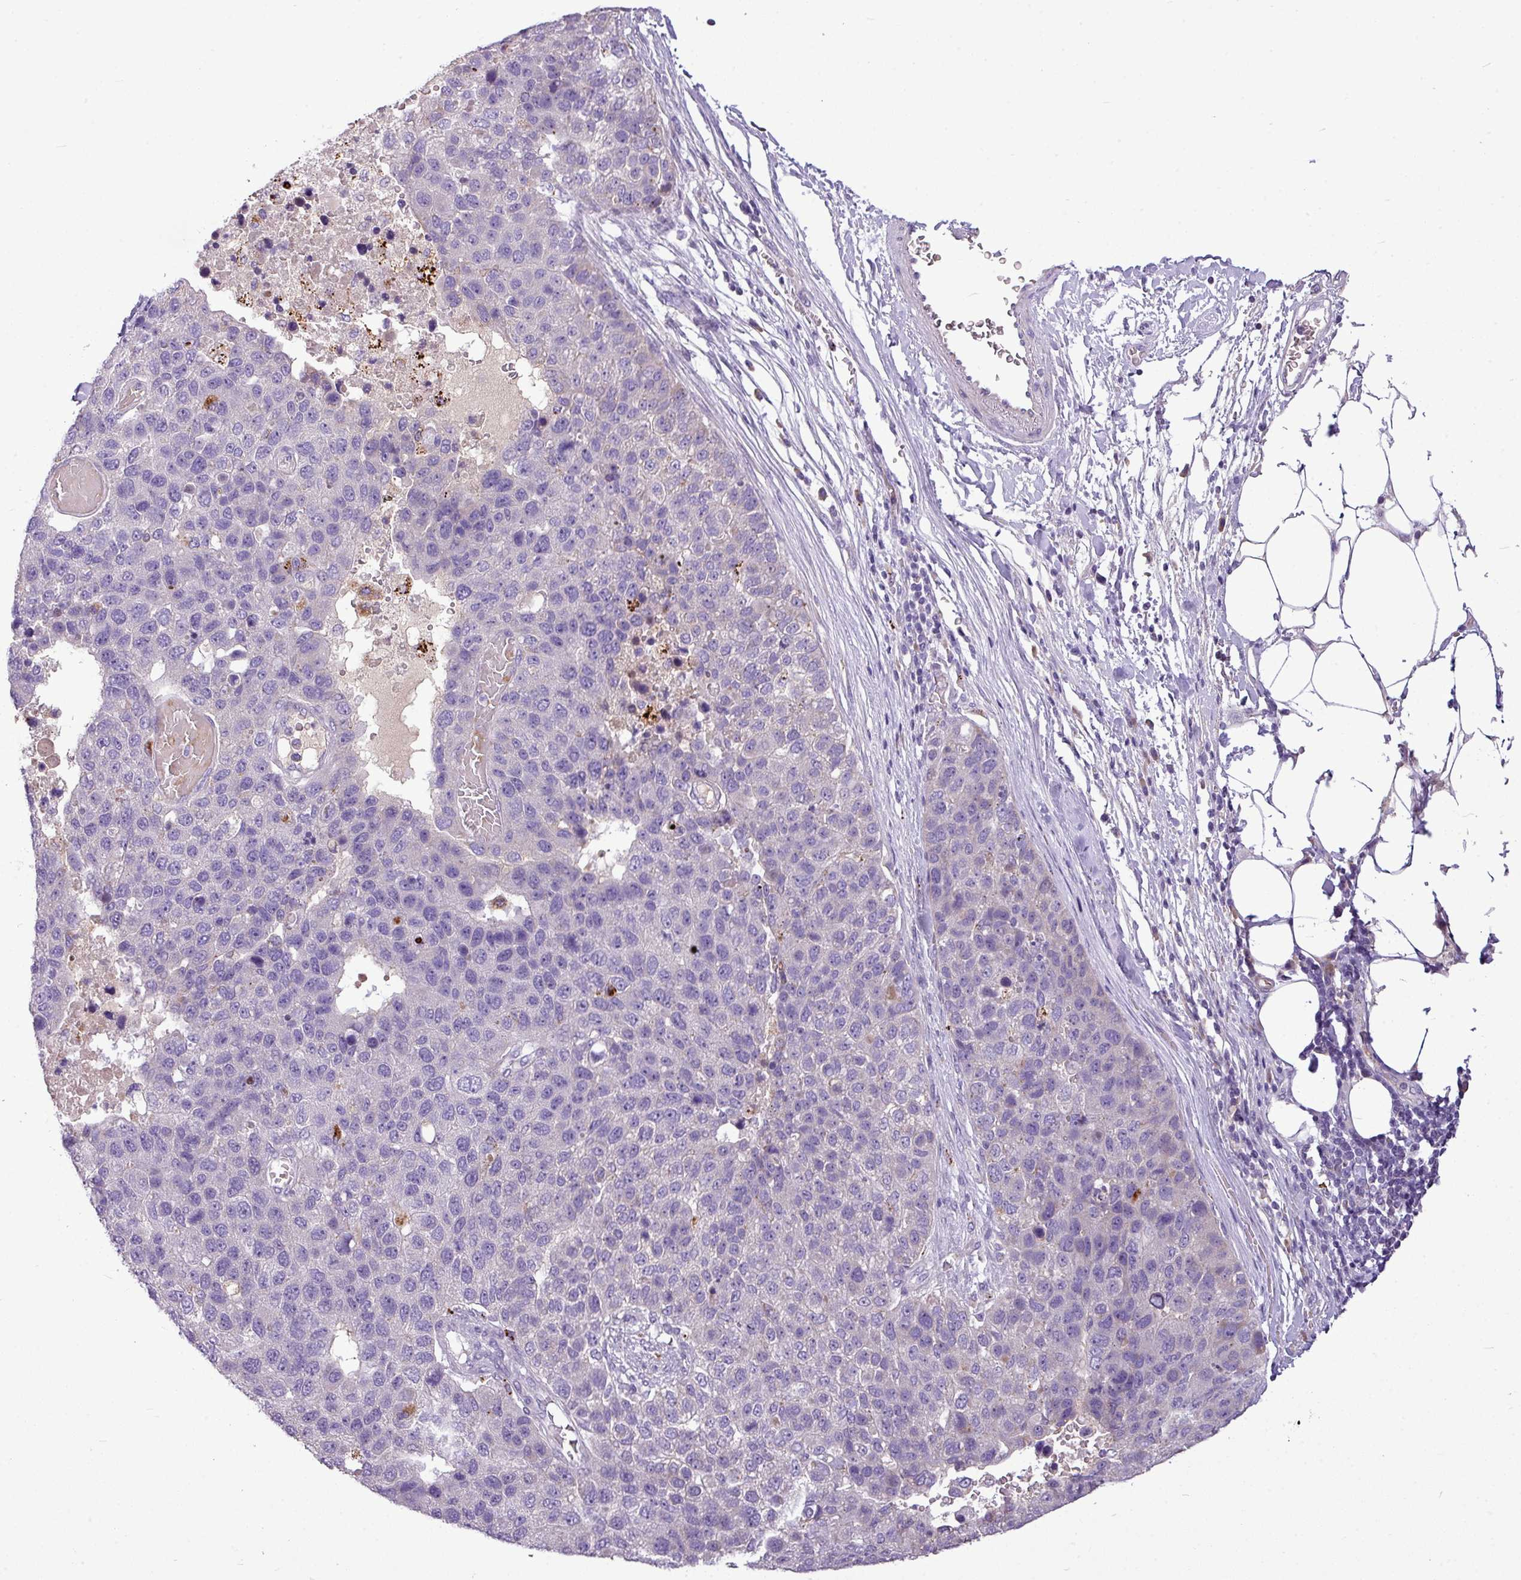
{"staining": {"intensity": "negative", "quantity": "none", "location": "none"}, "tissue": "pancreatic cancer", "cell_type": "Tumor cells", "image_type": "cancer", "snomed": [{"axis": "morphology", "description": "Adenocarcinoma, NOS"}, {"axis": "topography", "description": "Pancreas"}], "caption": "An image of pancreatic cancer stained for a protein displays no brown staining in tumor cells. (DAB immunohistochemistry, high magnification).", "gene": "IL17A", "patient": {"sex": "female", "age": 61}}